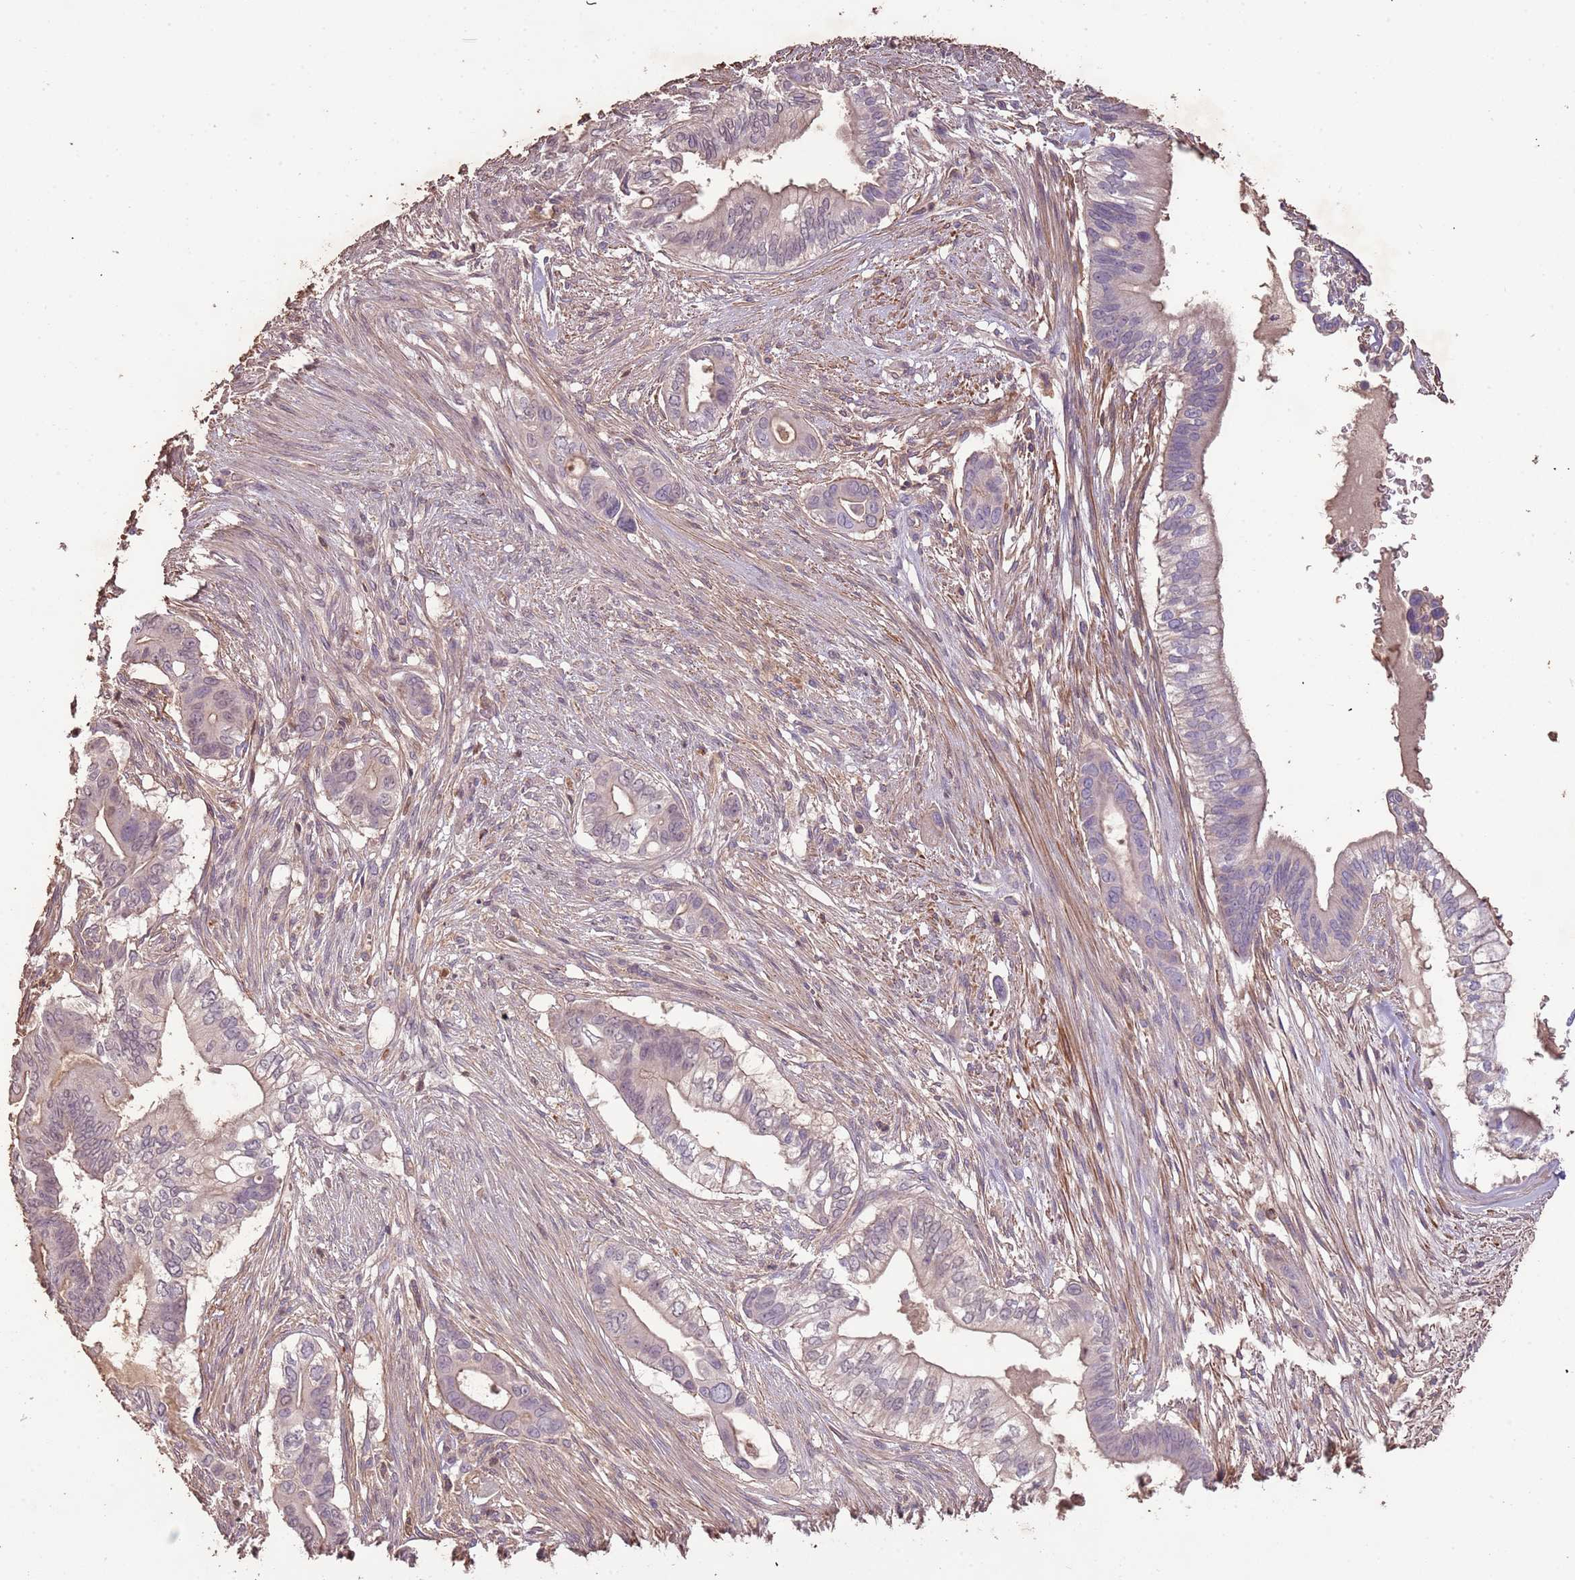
{"staining": {"intensity": "weak", "quantity": "25%-75%", "location": "cytoplasmic/membranous"}, "tissue": "pancreatic cancer", "cell_type": "Tumor cells", "image_type": "cancer", "snomed": [{"axis": "morphology", "description": "Adenocarcinoma, NOS"}, {"axis": "topography", "description": "Pancreas"}], "caption": "This photomicrograph reveals pancreatic adenocarcinoma stained with immunohistochemistry to label a protein in brown. The cytoplasmic/membranous of tumor cells show weak positivity for the protein. Nuclei are counter-stained blue.", "gene": "FECH", "patient": {"sex": "male", "age": 68}}